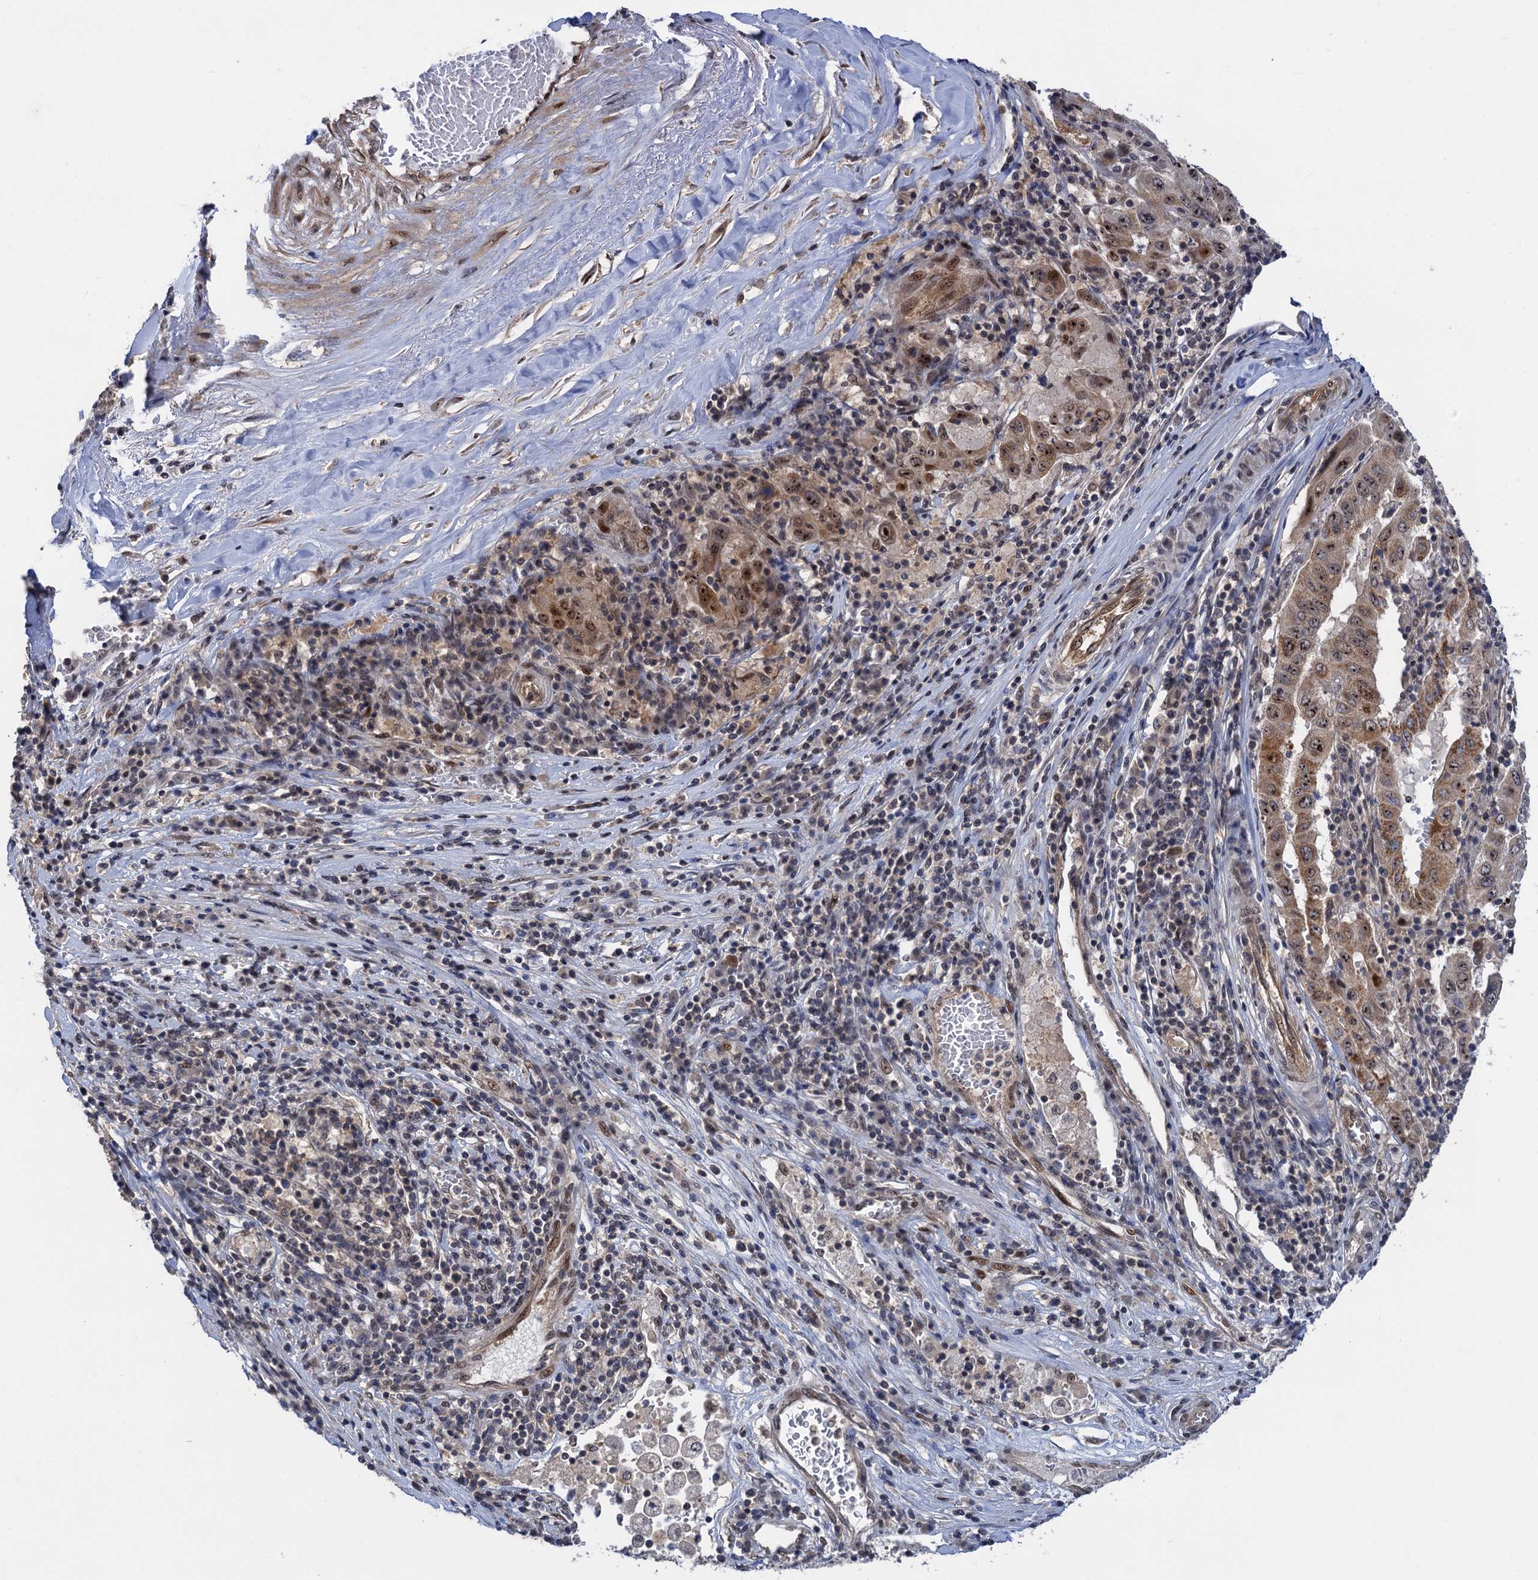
{"staining": {"intensity": "moderate", "quantity": ">75%", "location": "nuclear"}, "tissue": "pancreatic cancer", "cell_type": "Tumor cells", "image_type": "cancer", "snomed": [{"axis": "morphology", "description": "Adenocarcinoma, NOS"}, {"axis": "topography", "description": "Pancreas"}], "caption": "This is a histology image of immunohistochemistry staining of pancreatic cancer (adenocarcinoma), which shows moderate staining in the nuclear of tumor cells.", "gene": "ZAR1L", "patient": {"sex": "male", "age": 63}}